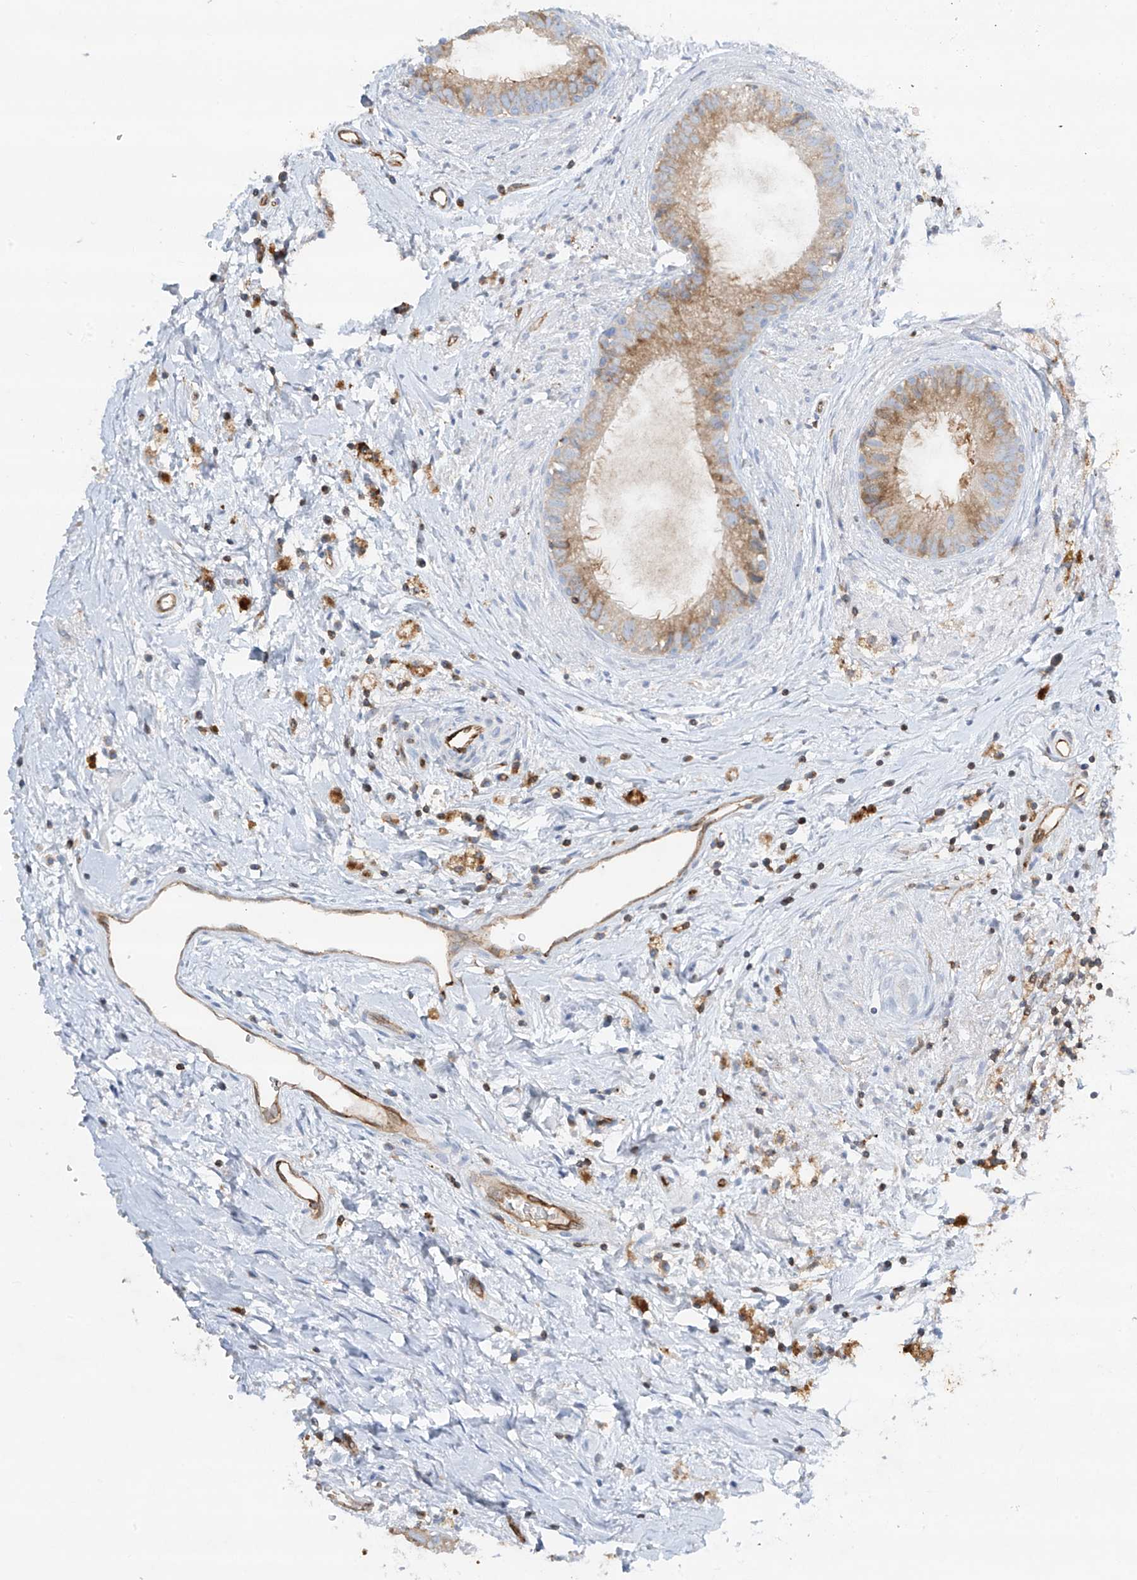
{"staining": {"intensity": "moderate", "quantity": ">75%", "location": "cytoplasmic/membranous"}, "tissue": "epididymis", "cell_type": "Glandular cells", "image_type": "normal", "snomed": [{"axis": "morphology", "description": "Normal tissue, NOS"}, {"axis": "topography", "description": "Epididymis"}], "caption": "The histopathology image reveals staining of benign epididymis, revealing moderate cytoplasmic/membranous protein positivity (brown color) within glandular cells.", "gene": "HLA", "patient": {"sex": "male", "age": 80}}